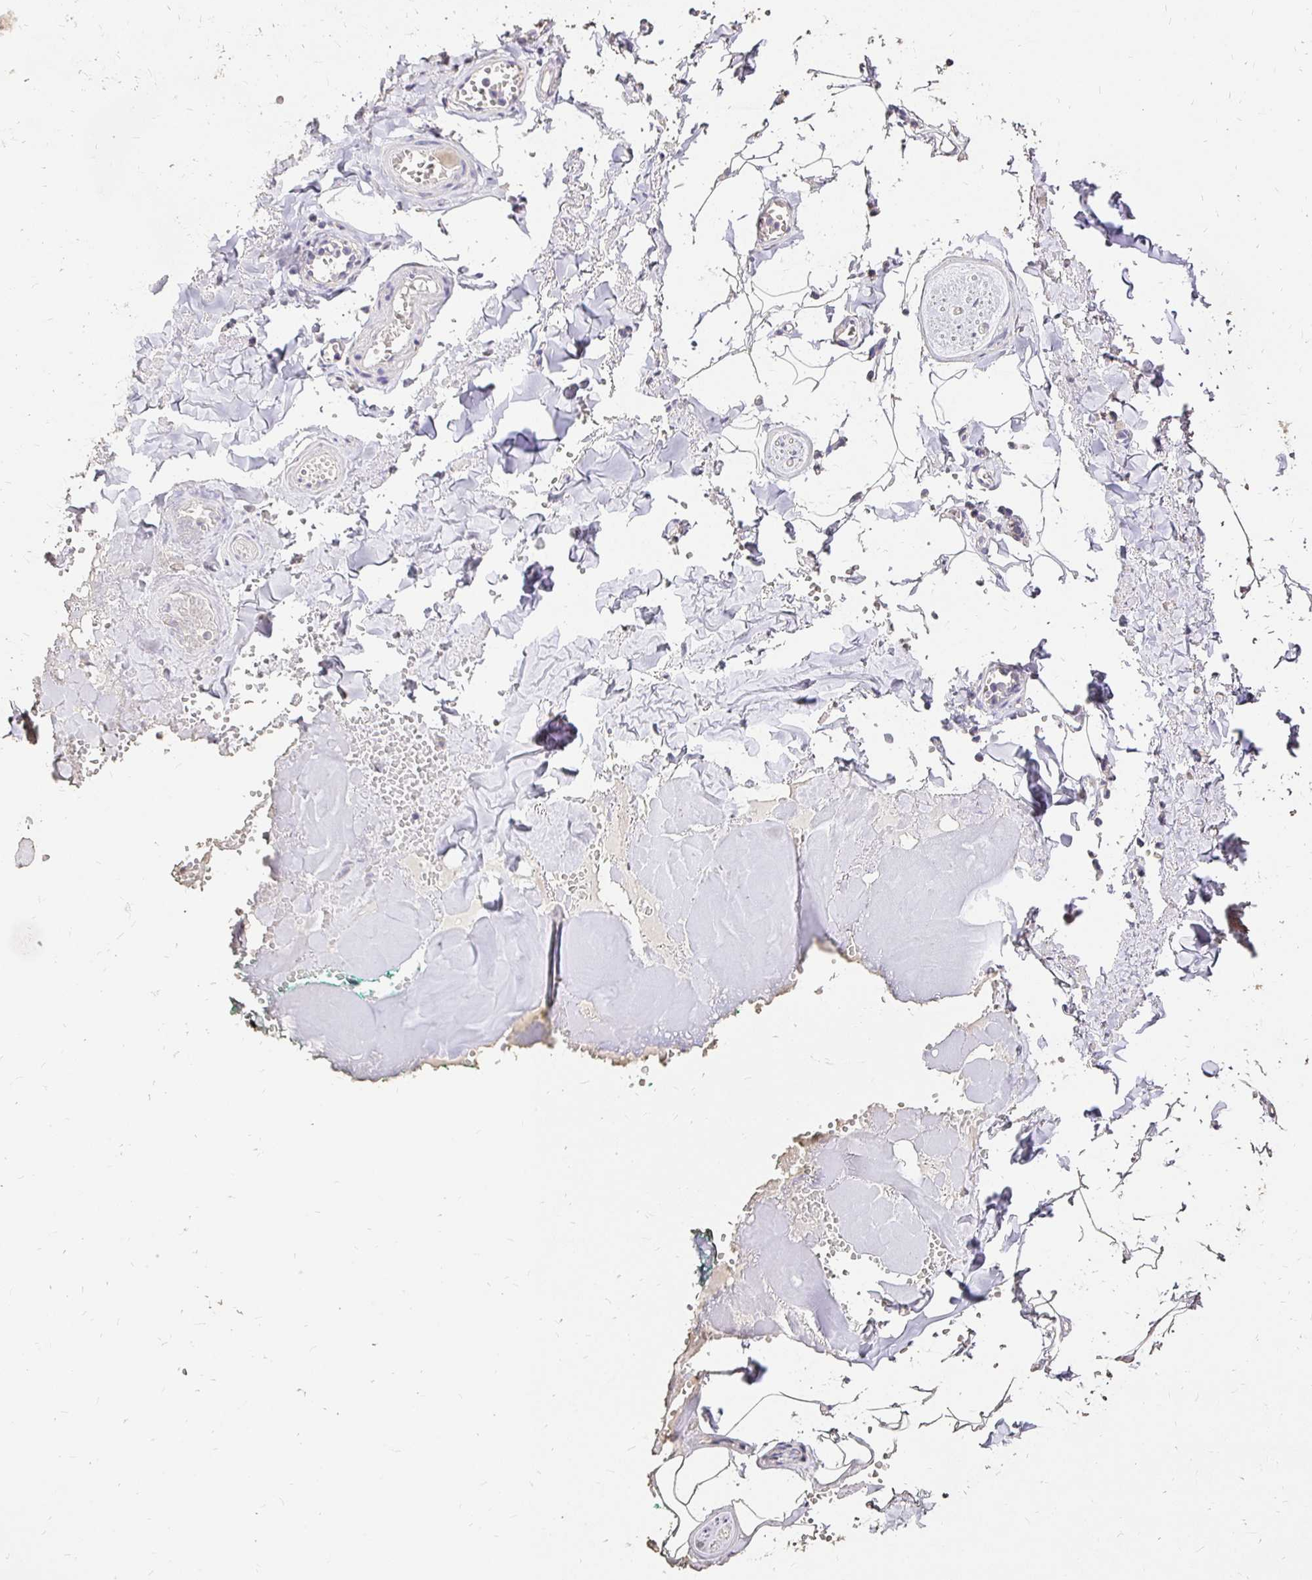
{"staining": {"intensity": "negative", "quantity": "none", "location": "none"}, "tissue": "adipose tissue", "cell_type": "Adipocytes", "image_type": "normal", "snomed": [{"axis": "morphology", "description": "Normal tissue, NOS"}, {"axis": "topography", "description": "Vulva"}, {"axis": "topography", "description": "Peripheral nerve tissue"}], "caption": "DAB (3,3'-diaminobenzidine) immunohistochemical staining of benign adipose tissue reveals no significant staining in adipocytes.", "gene": "UGT1A6", "patient": {"sex": "female", "age": 66}}